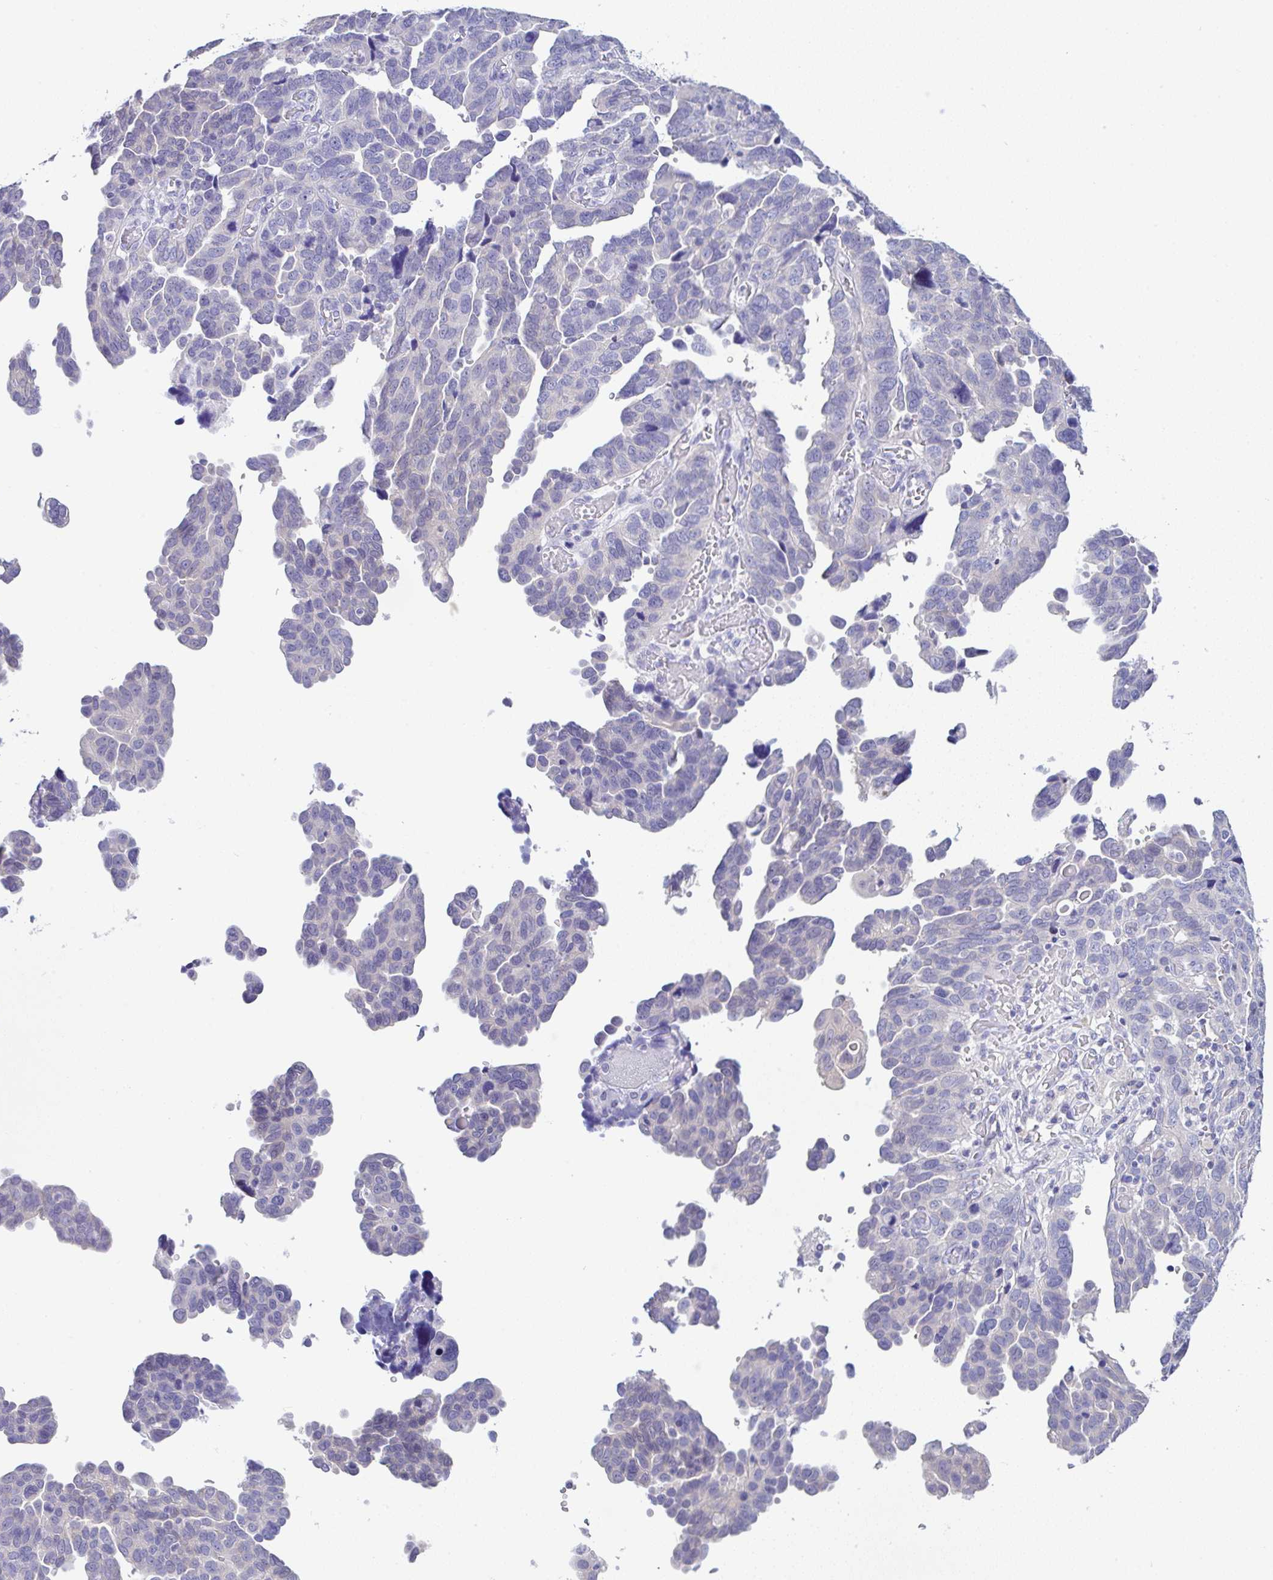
{"staining": {"intensity": "negative", "quantity": "none", "location": "none"}, "tissue": "ovarian cancer", "cell_type": "Tumor cells", "image_type": "cancer", "snomed": [{"axis": "morphology", "description": "Cystadenocarcinoma, serous, NOS"}, {"axis": "topography", "description": "Ovary"}], "caption": "The IHC micrograph has no significant staining in tumor cells of ovarian serous cystadenocarcinoma tissue.", "gene": "SERPINE3", "patient": {"sex": "female", "age": 64}}